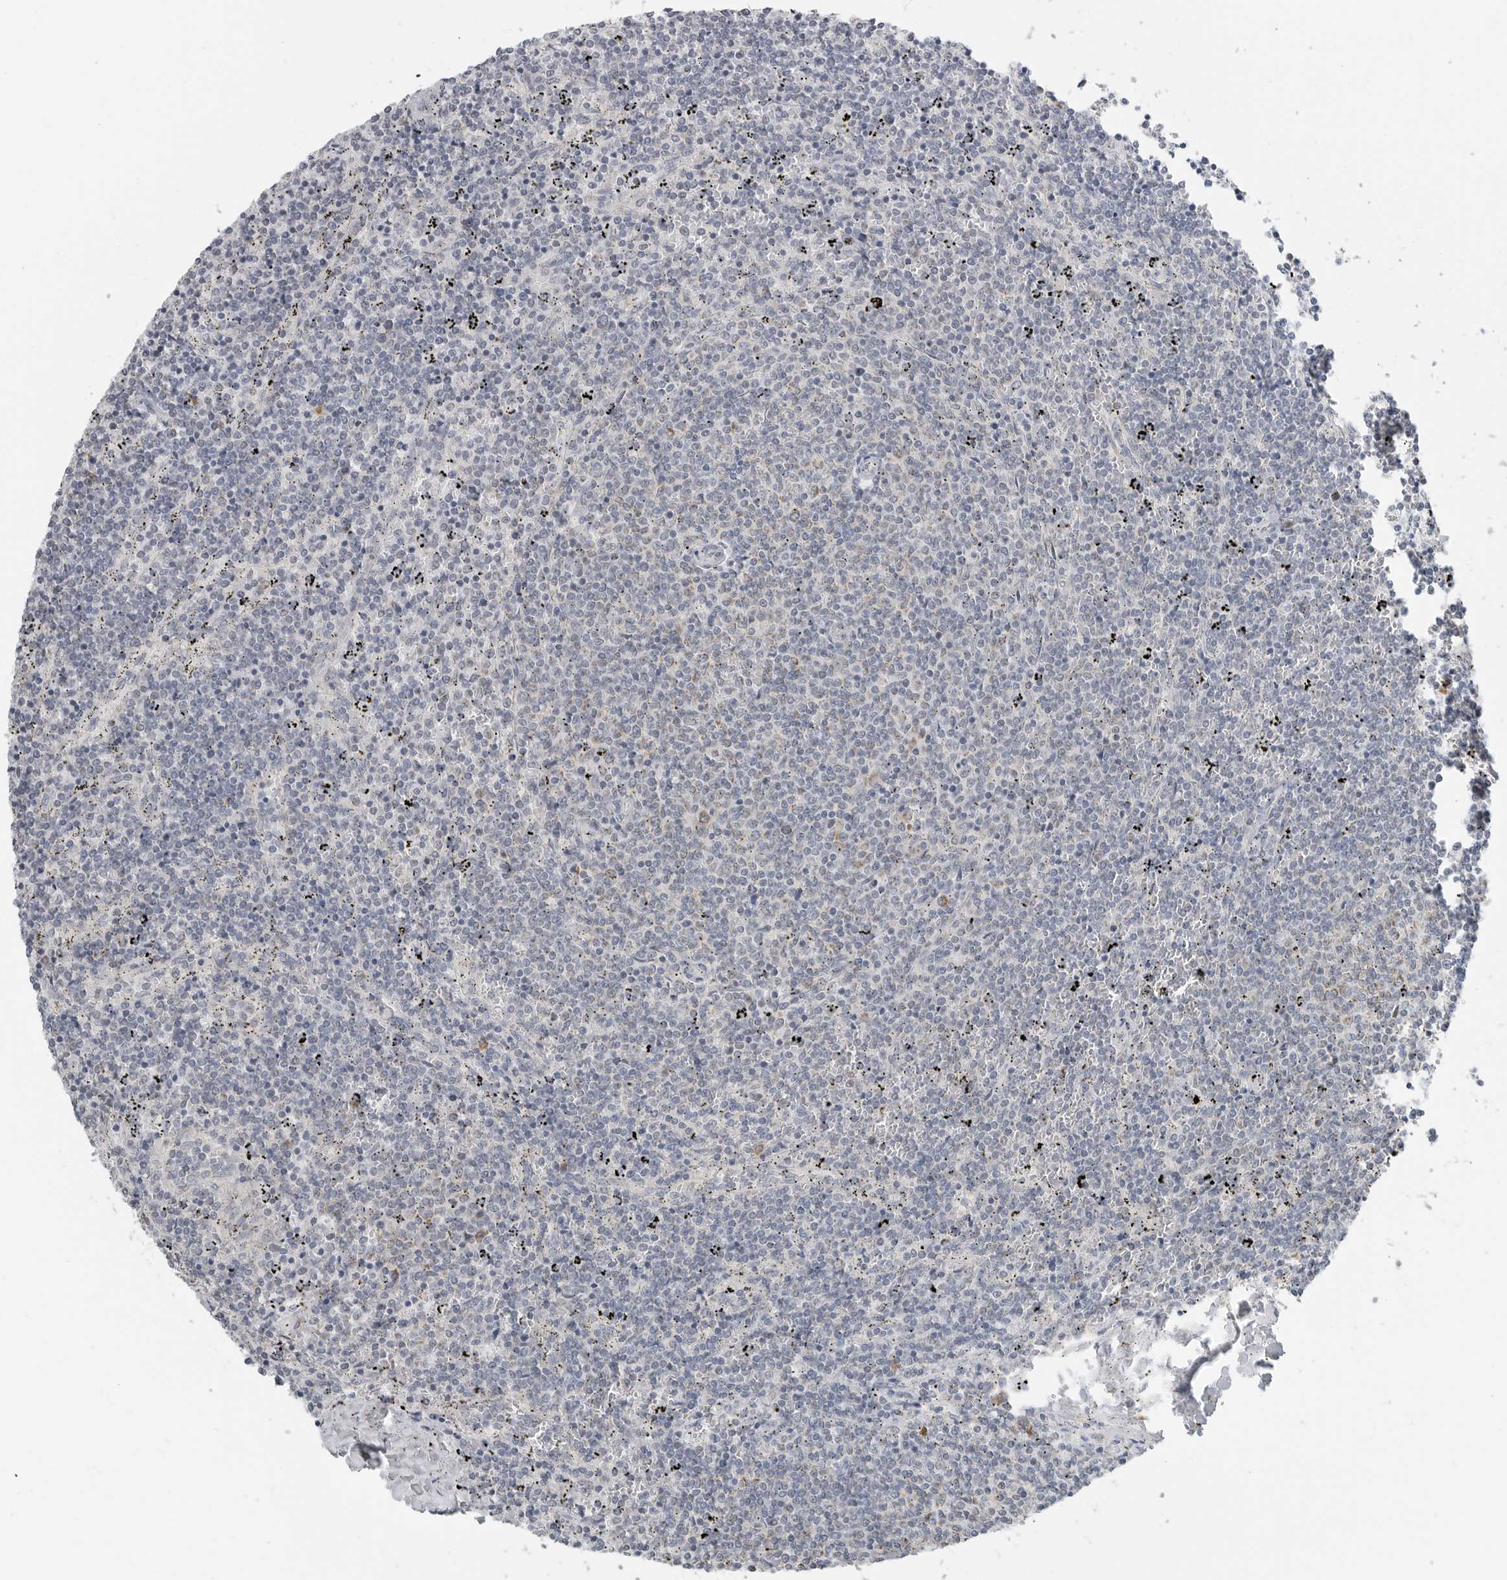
{"staining": {"intensity": "negative", "quantity": "none", "location": "none"}, "tissue": "lymphoma", "cell_type": "Tumor cells", "image_type": "cancer", "snomed": [{"axis": "morphology", "description": "Malignant lymphoma, non-Hodgkin's type, Low grade"}, {"axis": "topography", "description": "Spleen"}], "caption": "Immunohistochemical staining of malignant lymphoma, non-Hodgkin's type (low-grade) displays no significant staining in tumor cells.", "gene": "IL12RB2", "patient": {"sex": "female", "age": 50}}